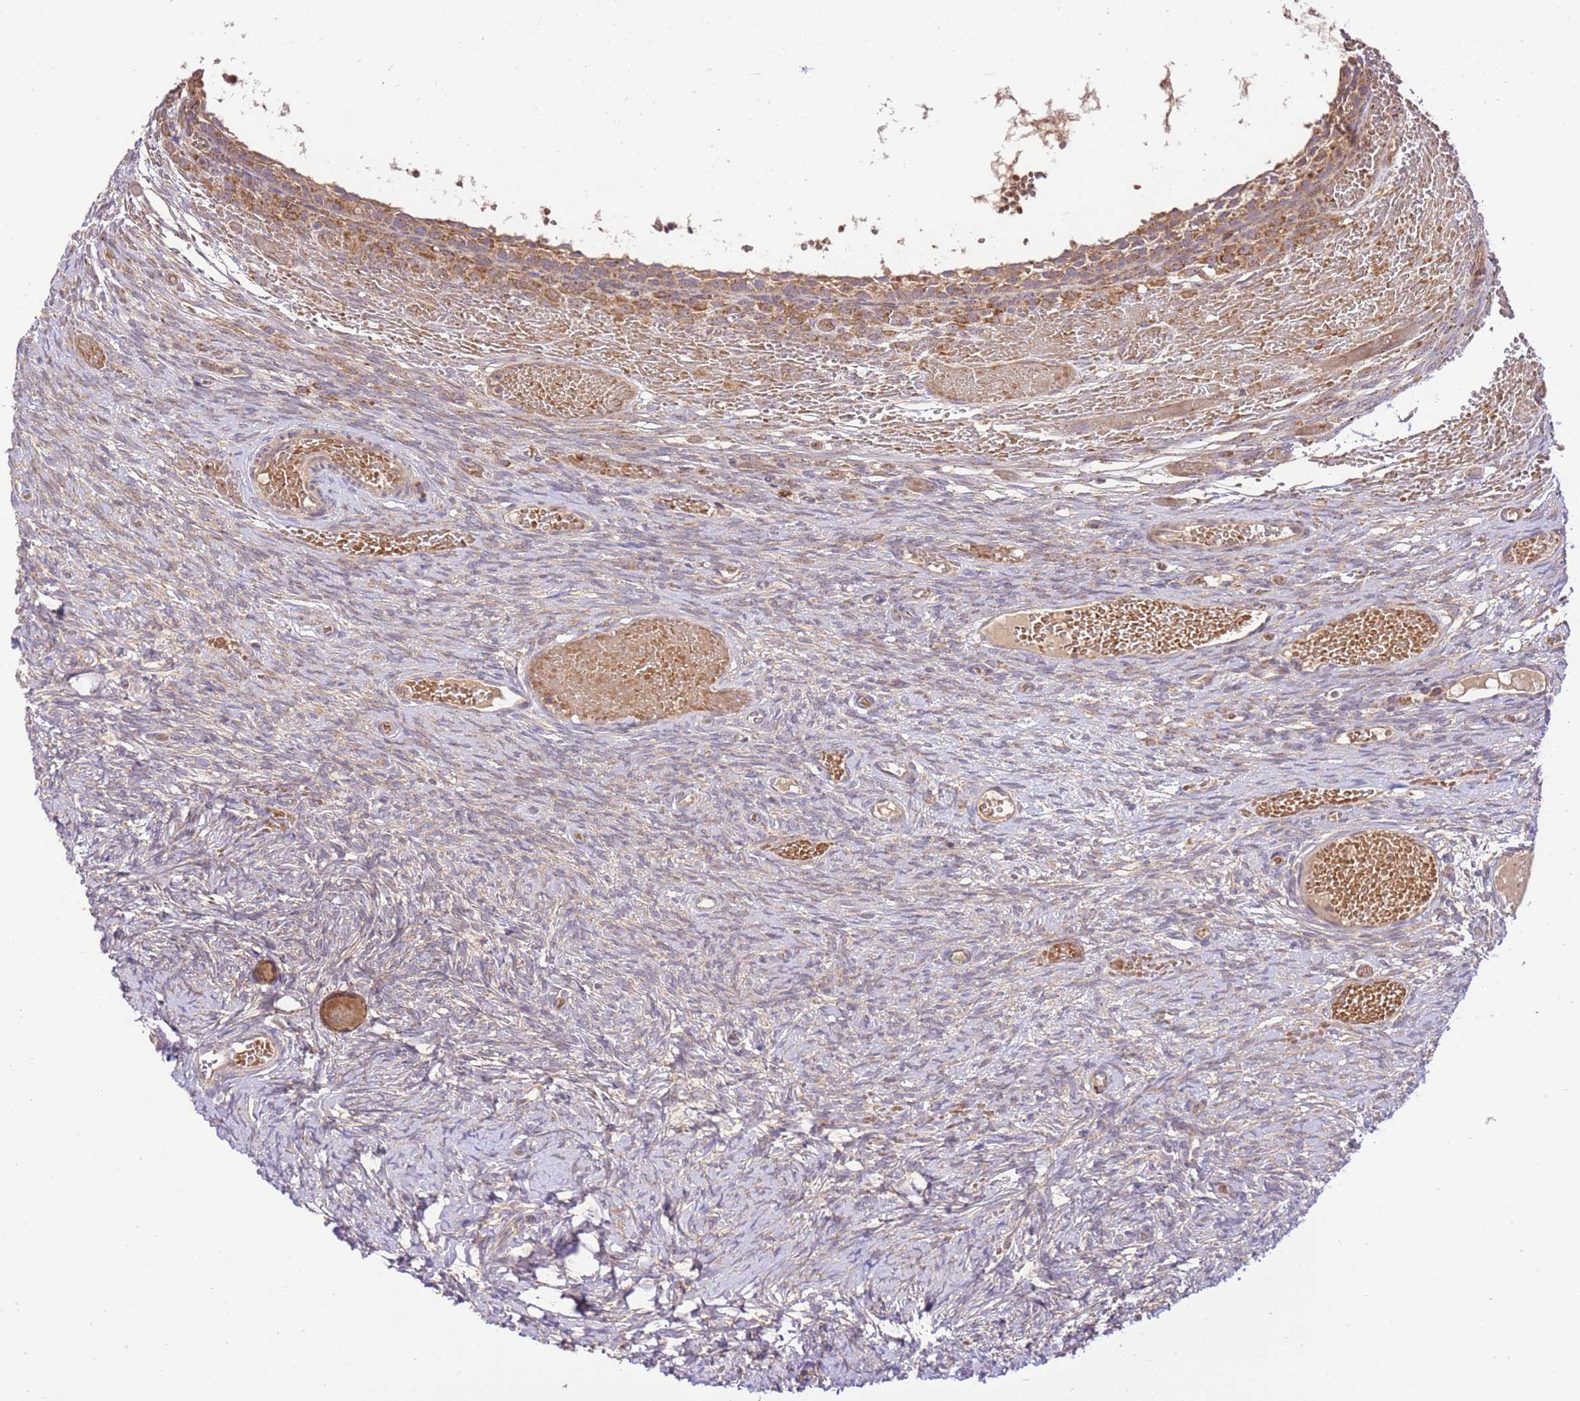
{"staining": {"intensity": "moderate", "quantity": ">75%", "location": "cytoplasmic/membranous"}, "tissue": "ovary", "cell_type": "Follicle cells", "image_type": "normal", "snomed": [{"axis": "morphology", "description": "Adenocarcinoma, NOS"}, {"axis": "topography", "description": "Endometrium"}], "caption": "IHC micrograph of normal ovary stained for a protein (brown), which reveals medium levels of moderate cytoplasmic/membranous staining in about >75% of follicle cells.", "gene": "SPATA2L", "patient": {"sex": "female", "age": 32}}